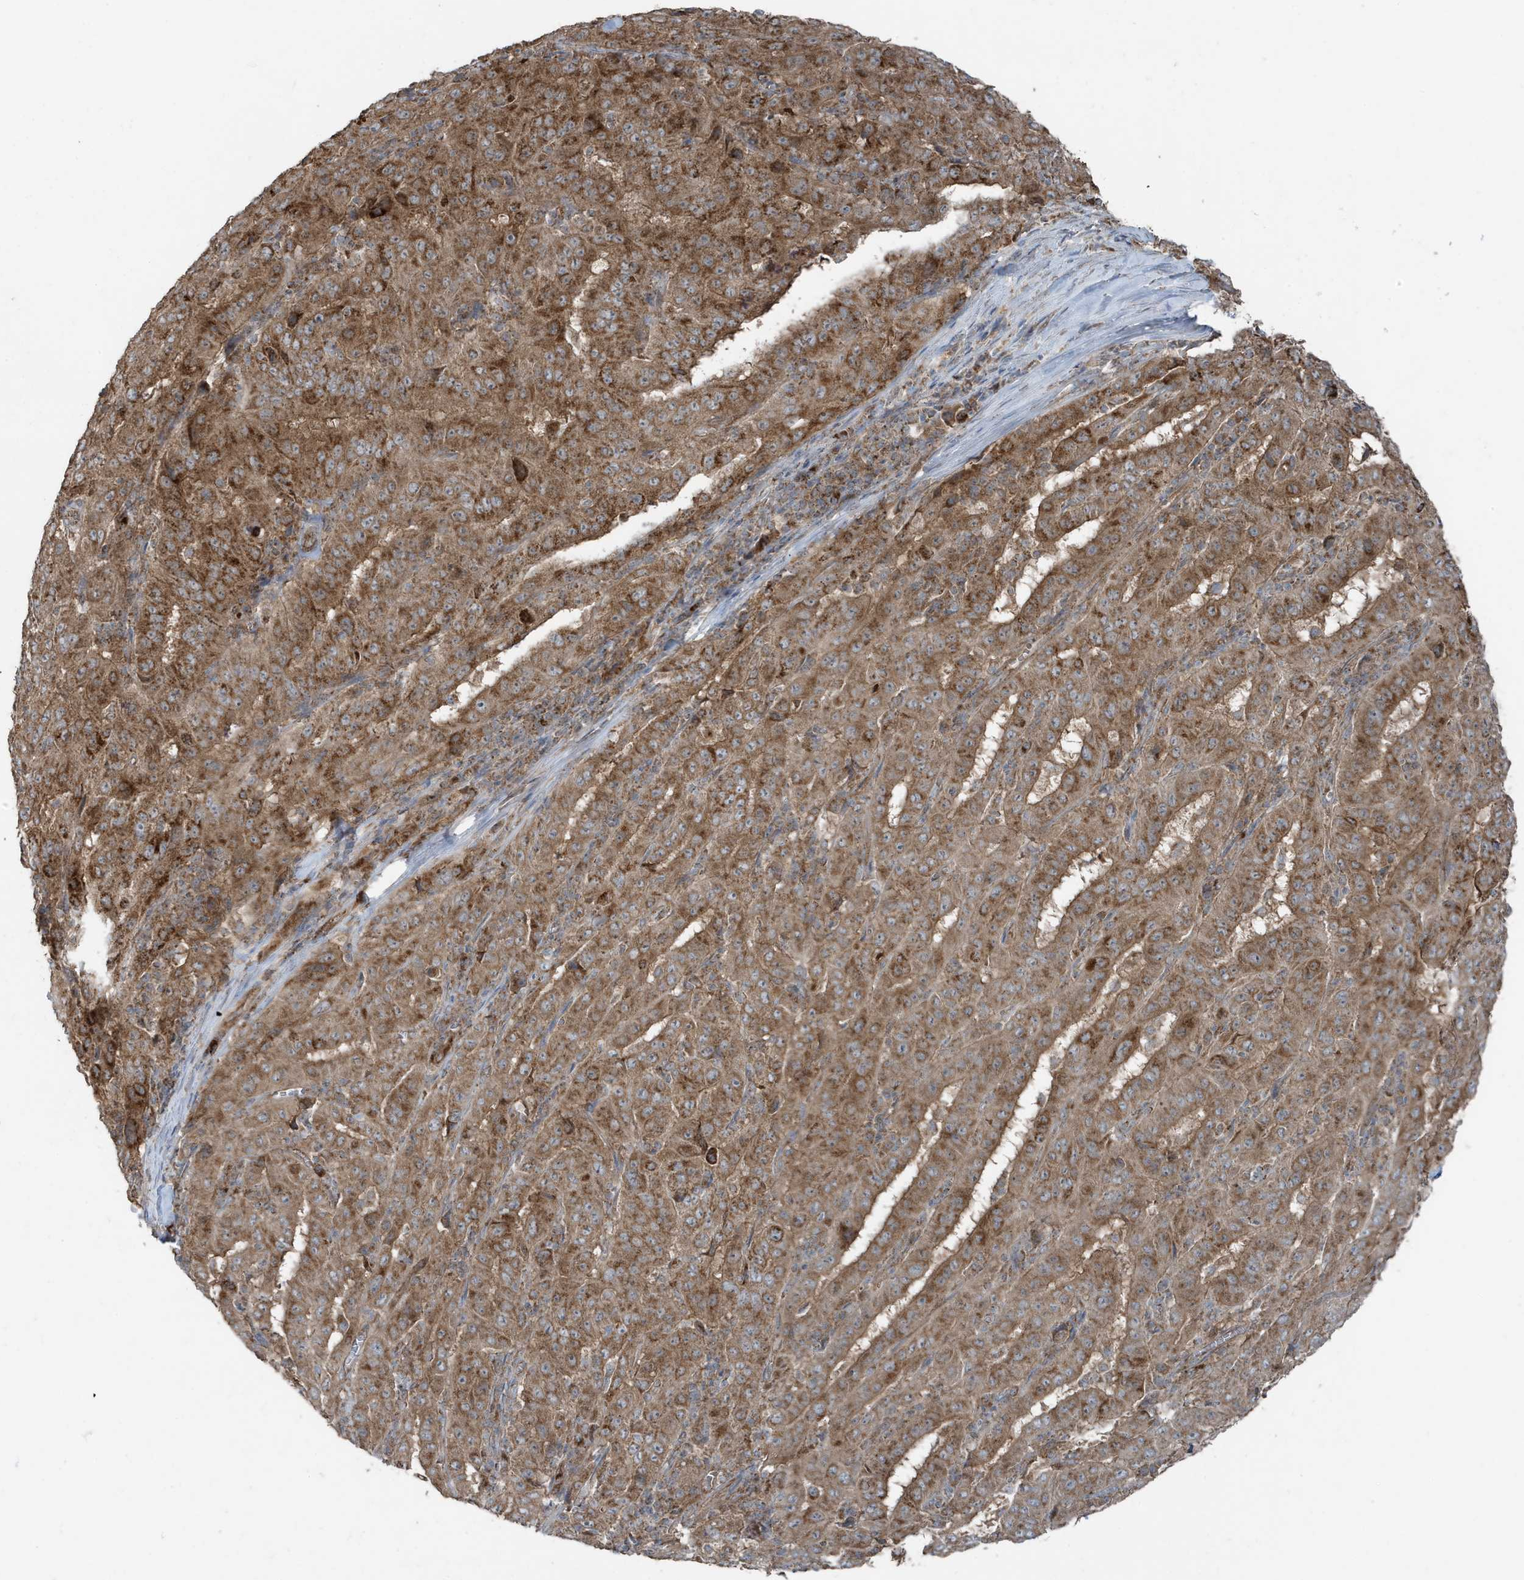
{"staining": {"intensity": "moderate", "quantity": ">75%", "location": "cytoplasmic/membranous"}, "tissue": "pancreatic cancer", "cell_type": "Tumor cells", "image_type": "cancer", "snomed": [{"axis": "morphology", "description": "Adenocarcinoma, NOS"}, {"axis": "topography", "description": "Pancreas"}], "caption": "High-magnification brightfield microscopy of pancreatic cancer (adenocarcinoma) stained with DAB (3,3'-diaminobenzidine) (brown) and counterstained with hematoxylin (blue). tumor cells exhibit moderate cytoplasmic/membranous positivity is appreciated in about>75% of cells.", "gene": "GOLGA4", "patient": {"sex": "male", "age": 63}}